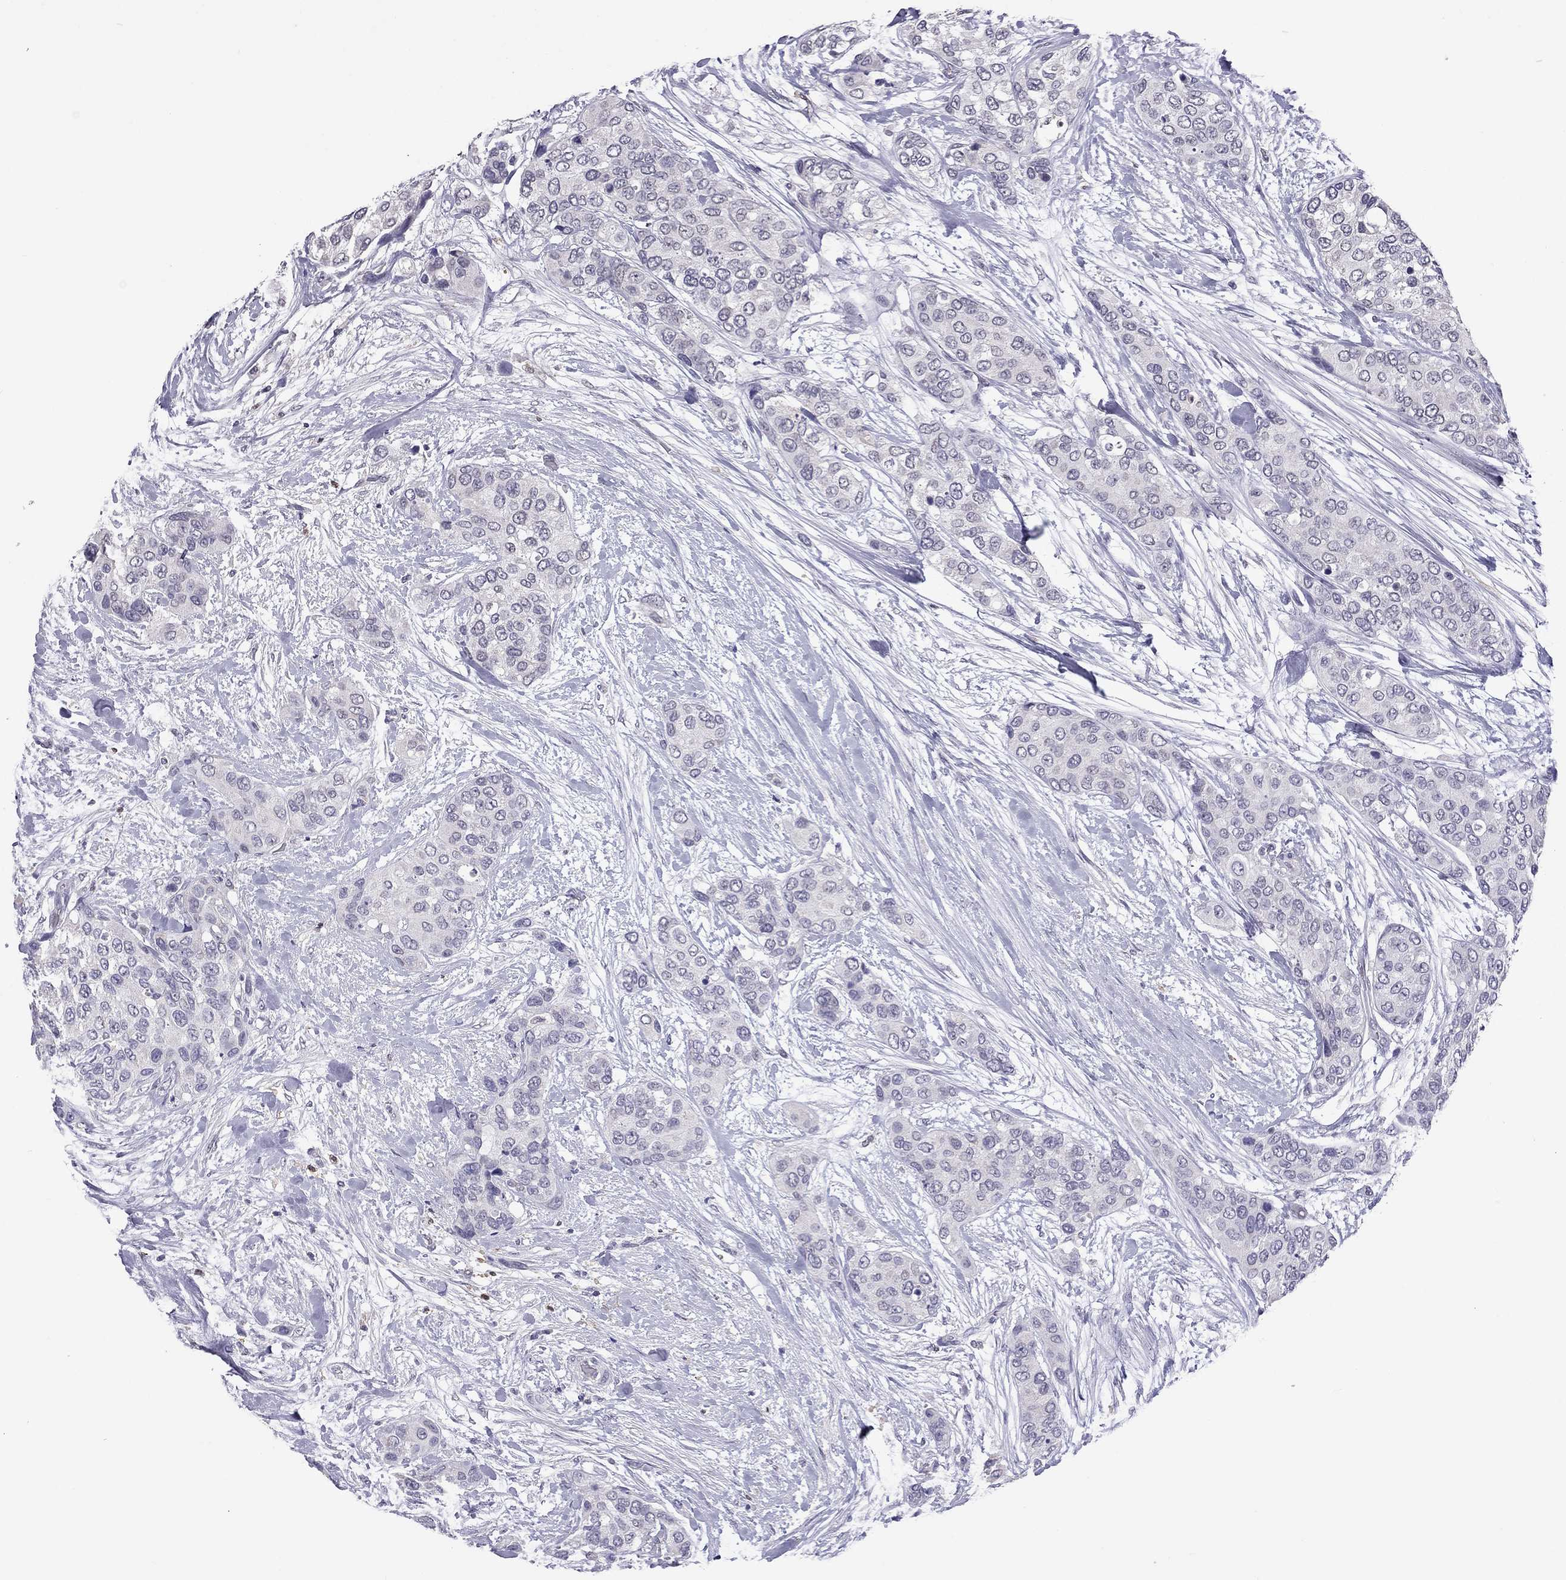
{"staining": {"intensity": "negative", "quantity": "none", "location": "none"}, "tissue": "urothelial cancer", "cell_type": "Tumor cells", "image_type": "cancer", "snomed": [{"axis": "morphology", "description": "Urothelial carcinoma, High grade"}, {"axis": "topography", "description": "Urinary bladder"}], "caption": "IHC image of urothelial cancer stained for a protein (brown), which shows no positivity in tumor cells.", "gene": "PPP1R3A", "patient": {"sex": "male", "age": 77}}